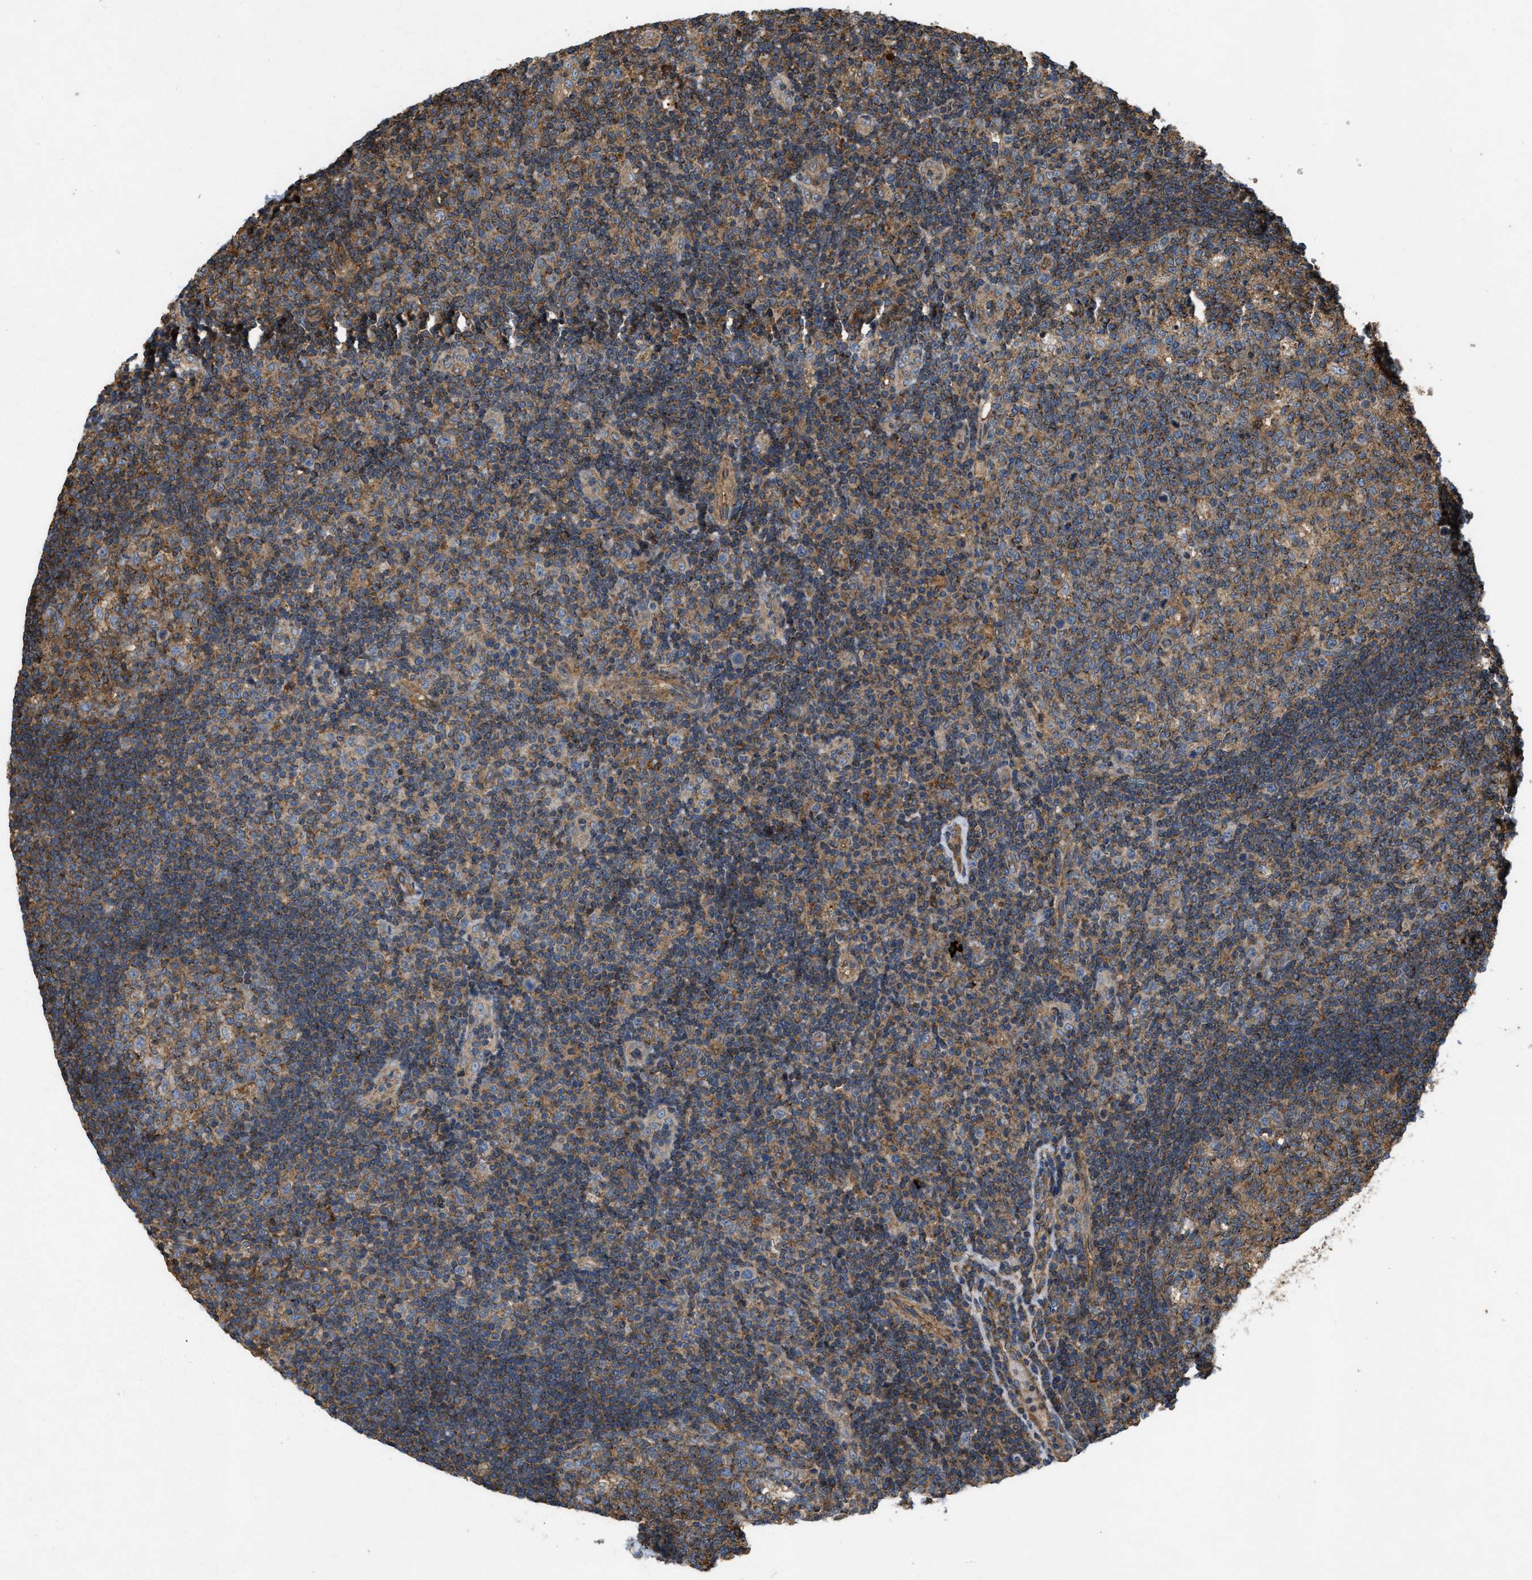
{"staining": {"intensity": "moderate", "quantity": "25%-75%", "location": "cytoplasmic/membranous"}, "tissue": "tonsil", "cell_type": "Germinal center cells", "image_type": "normal", "snomed": [{"axis": "morphology", "description": "Normal tissue, NOS"}, {"axis": "topography", "description": "Tonsil"}], "caption": "An IHC micrograph of normal tissue is shown. Protein staining in brown labels moderate cytoplasmic/membranous positivity in tonsil within germinal center cells.", "gene": "GNB4", "patient": {"sex": "female", "age": 40}}